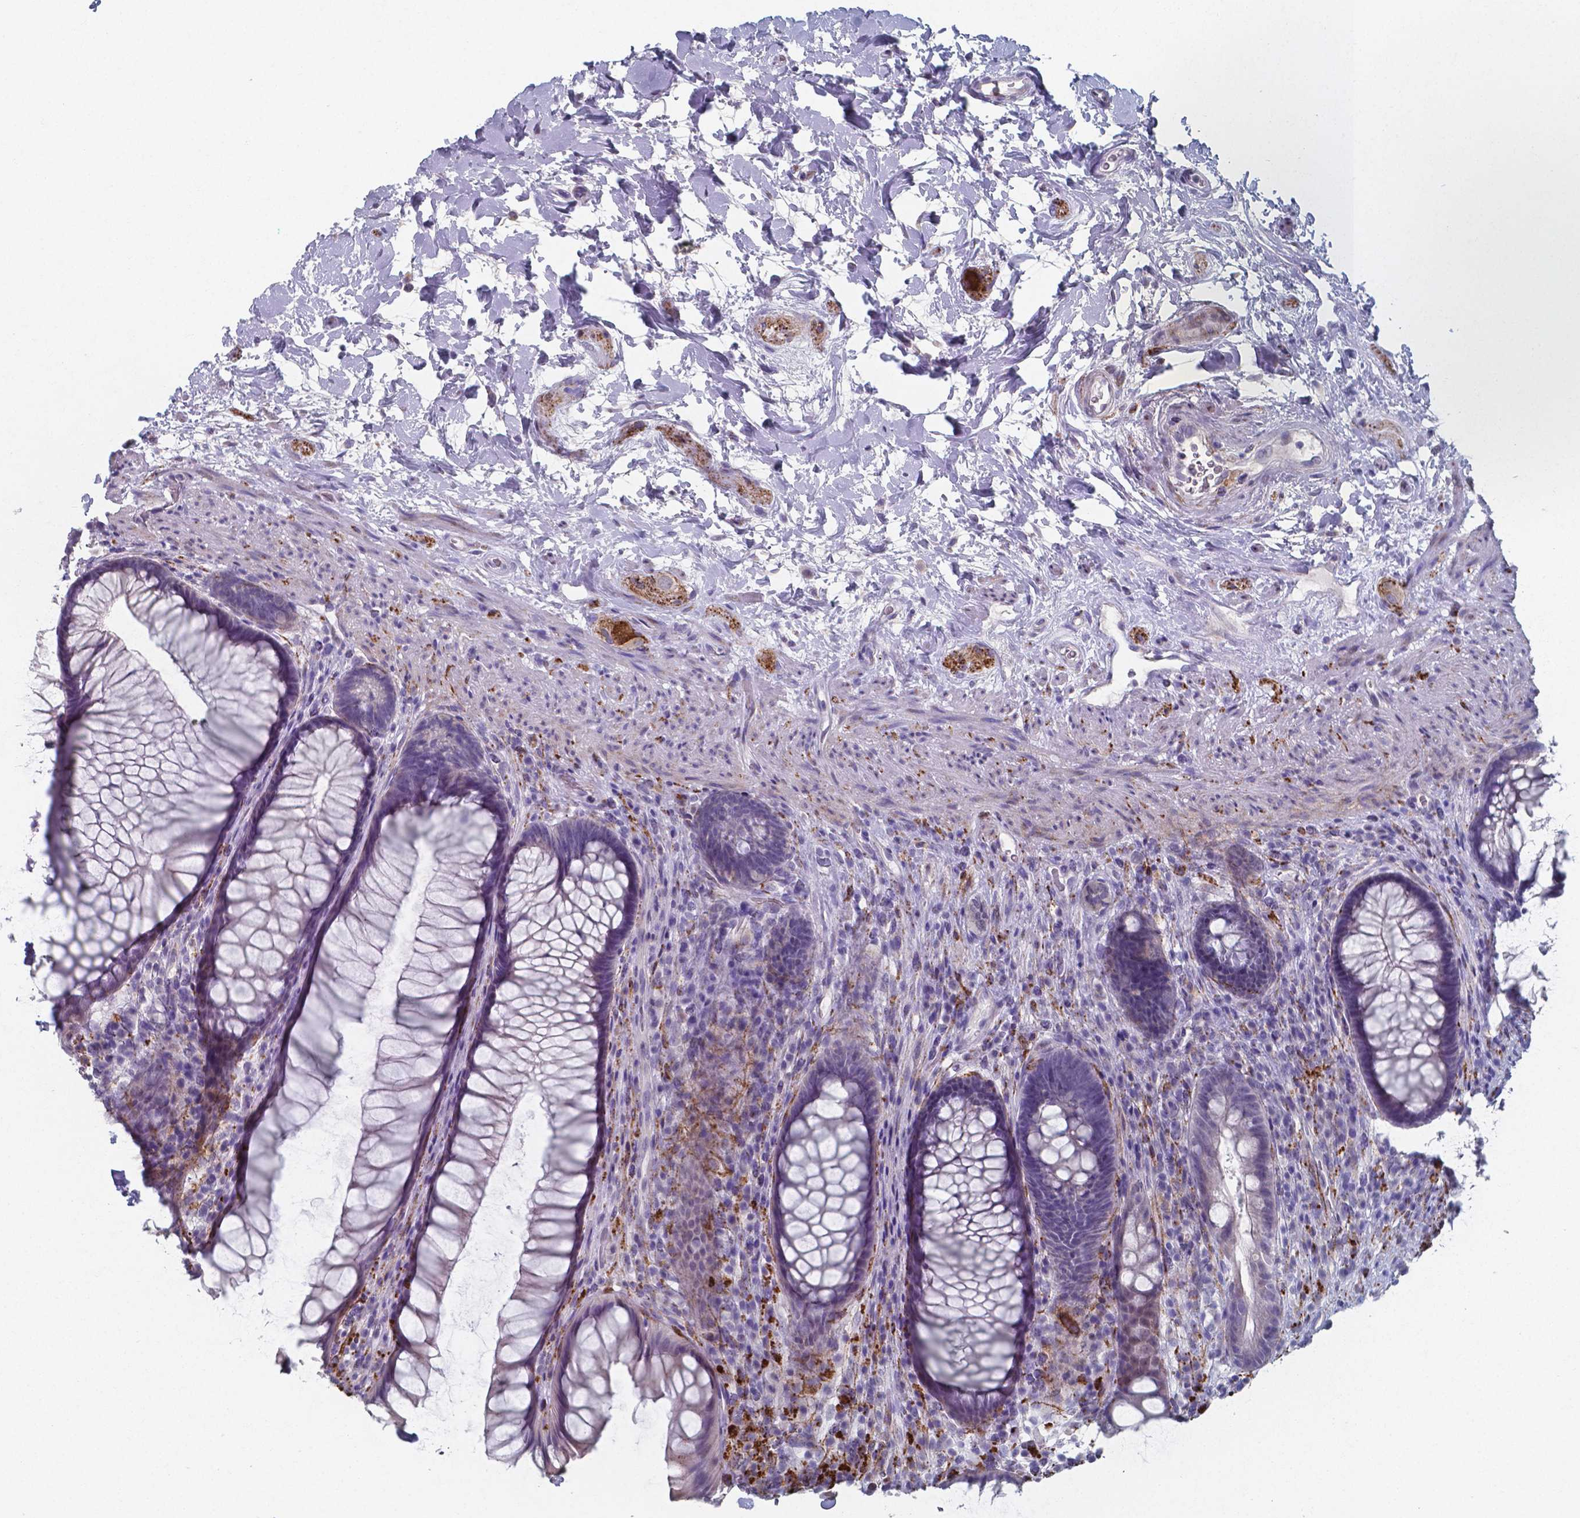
{"staining": {"intensity": "negative", "quantity": "none", "location": "none"}, "tissue": "rectum", "cell_type": "Glandular cells", "image_type": "normal", "snomed": [{"axis": "morphology", "description": "Normal tissue, NOS"}, {"axis": "topography", "description": "Smooth muscle"}, {"axis": "topography", "description": "Rectum"}], "caption": "This is an immunohistochemistry histopathology image of benign rectum. There is no positivity in glandular cells.", "gene": "PLA2R1", "patient": {"sex": "male", "age": 53}}